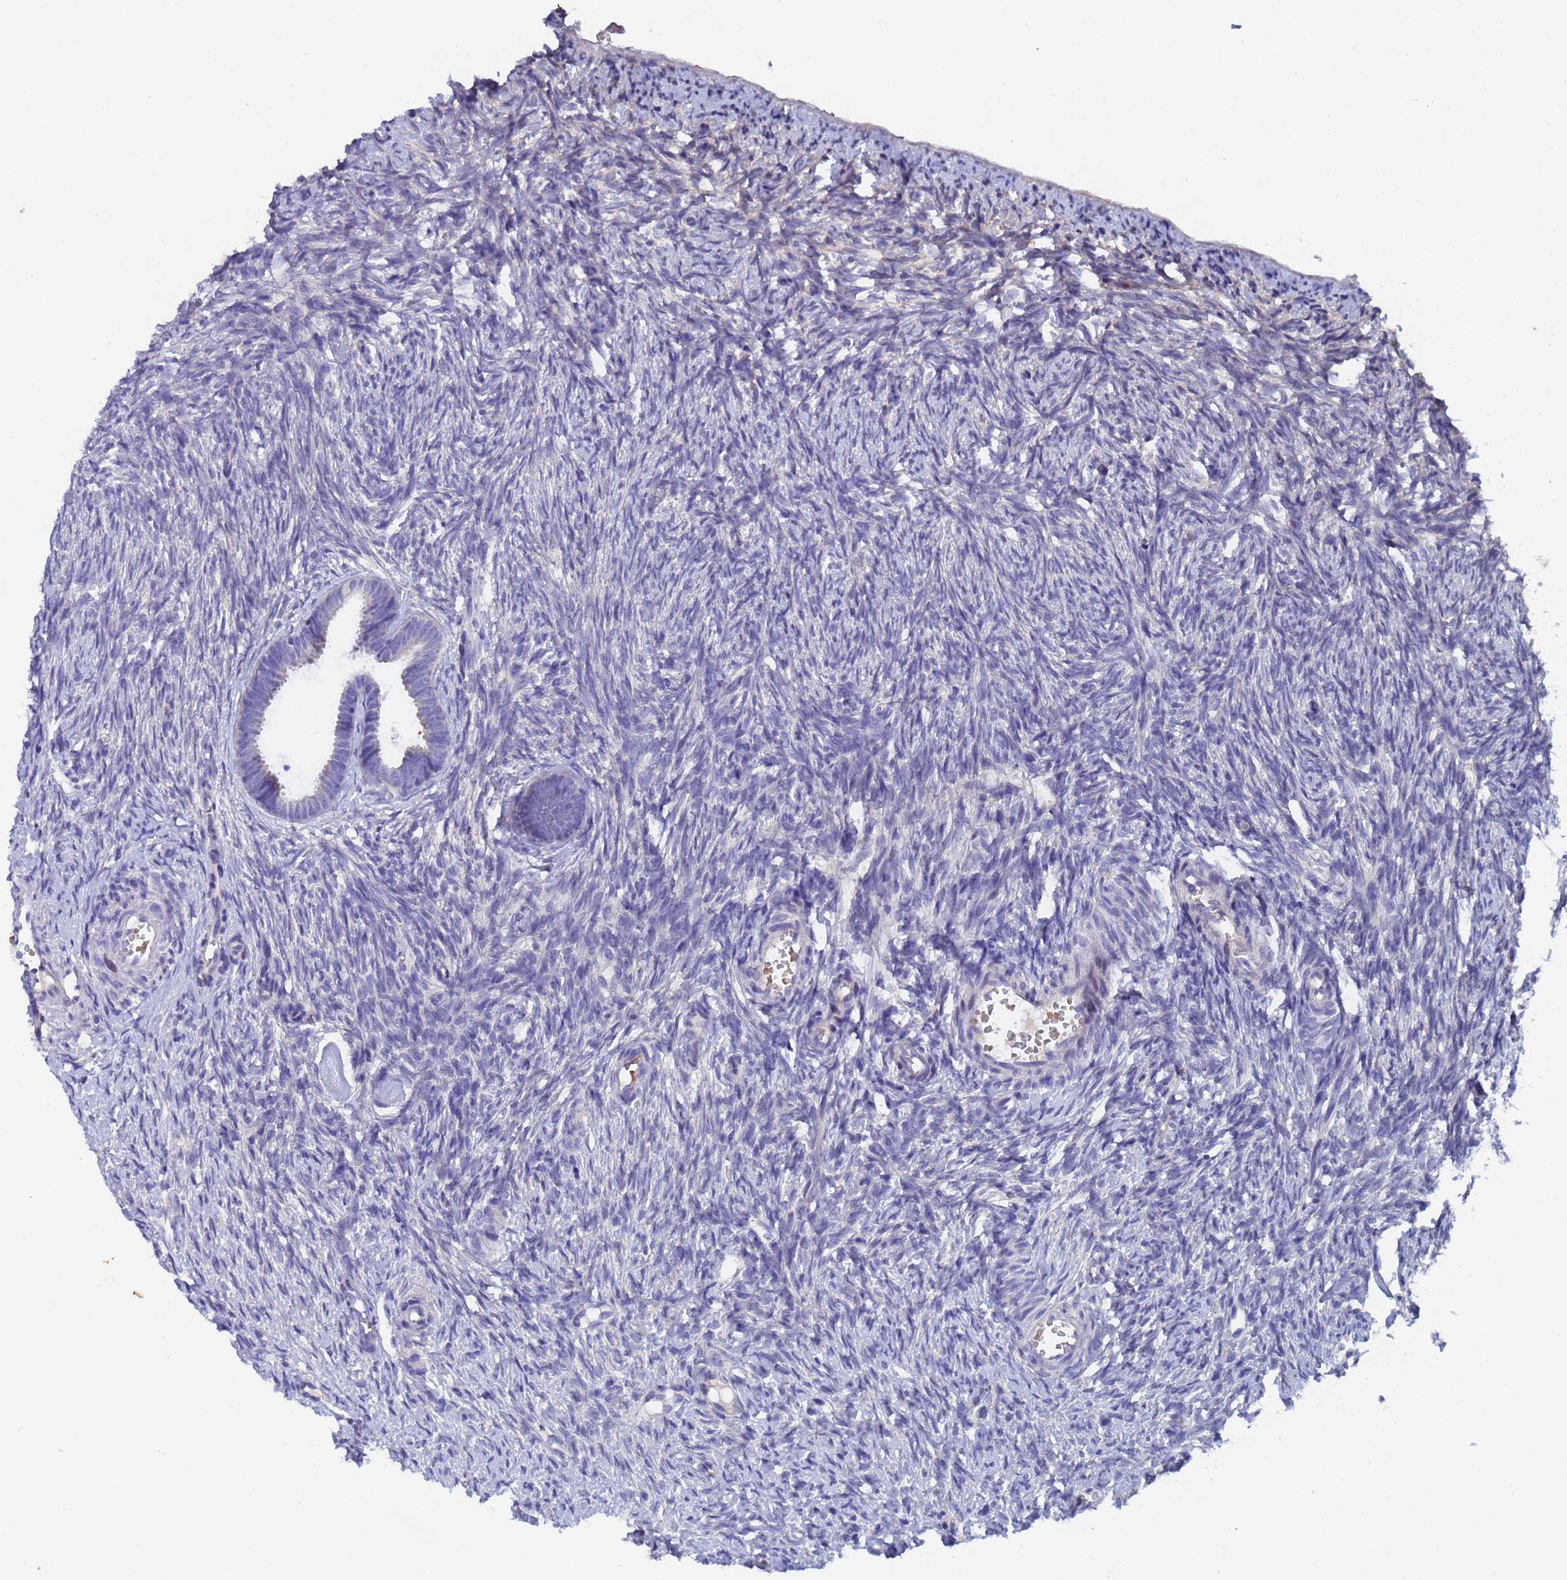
{"staining": {"intensity": "negative", "quantity": "none", "location": "none"}, "tissue": "ovary", "cell_type": "Ovarian stroma cells", "image_type": "normal", "snomed": [{"axis": "morphology", "description": "Normal tissue, NOS"}, {"axis": "topography", "description": "Ovary"}], "caption": "DAB immunohistochemical staining of benign ovary exhibits no significant staining in ovarian stroma cells. (Brightfield microscopy of DAB IHC at high magnification).", "gene": "IHO1", "patient": {"sex": "female", "age": 51}}